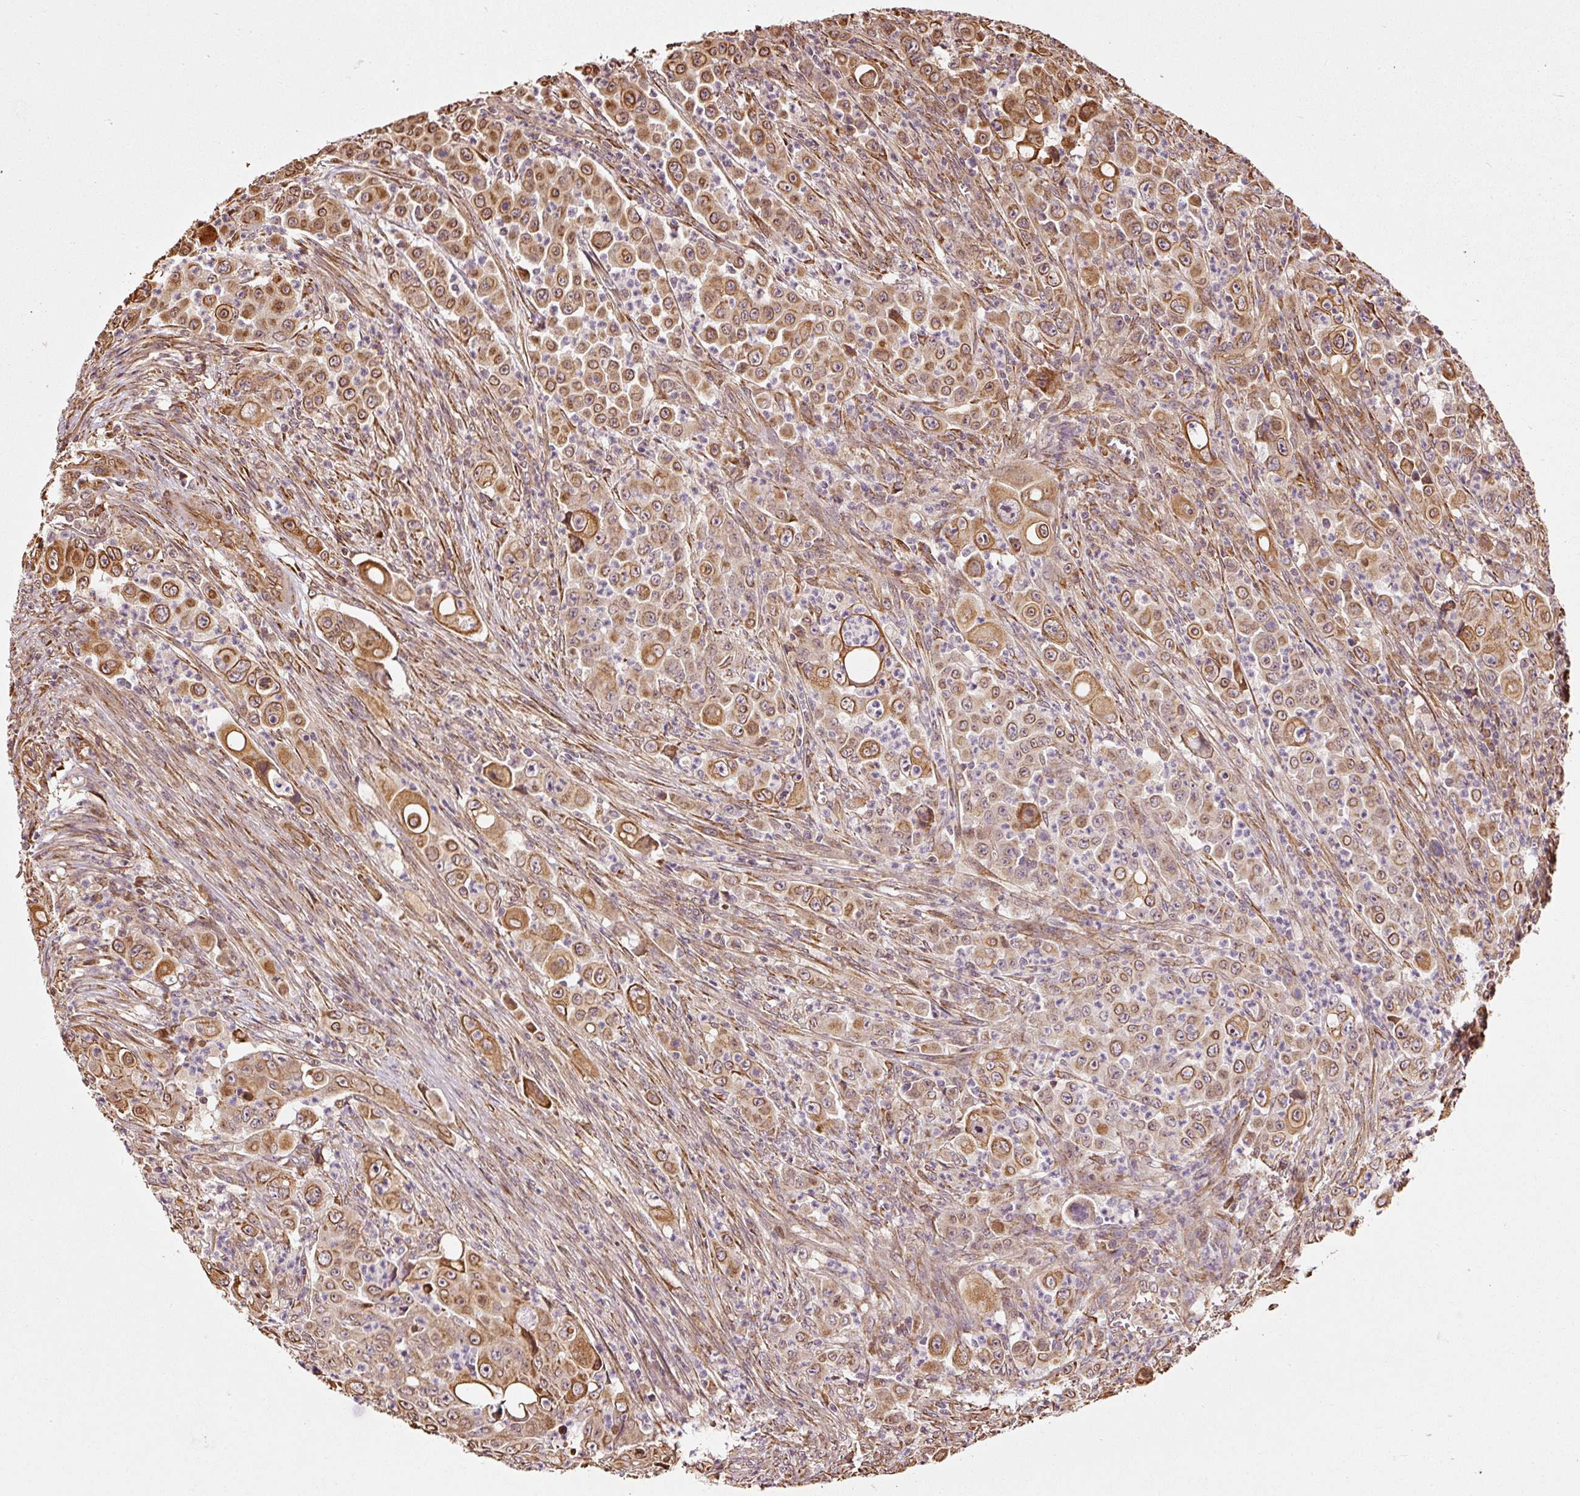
{"staining": {"intensity": "moderate", "quantity": ">75%", "location": "cytoplasmic/membranous"}, "tissue": "colorectal cancer", "cell_type": "Tumor cells", "image_type": "cancer", "snomed": [{"axis": "morphology", "description": "Adenocarcinoma, NOS"}, {"axis": "topography", "description": "Colon"}], "caption": "Moderate cytoplasmic/membranous protein expression is present in about >75% of tumor cells in colorectal cancer. The staining was performed using DAB (3,3'-diaminobenzidine) to visualize the protein expression in brown, while the nuclei were stained in blue with hematoxylin (Magnification: 20x).", "gene": "ETF1", "patient": {"sex": "male", "age": 51}}